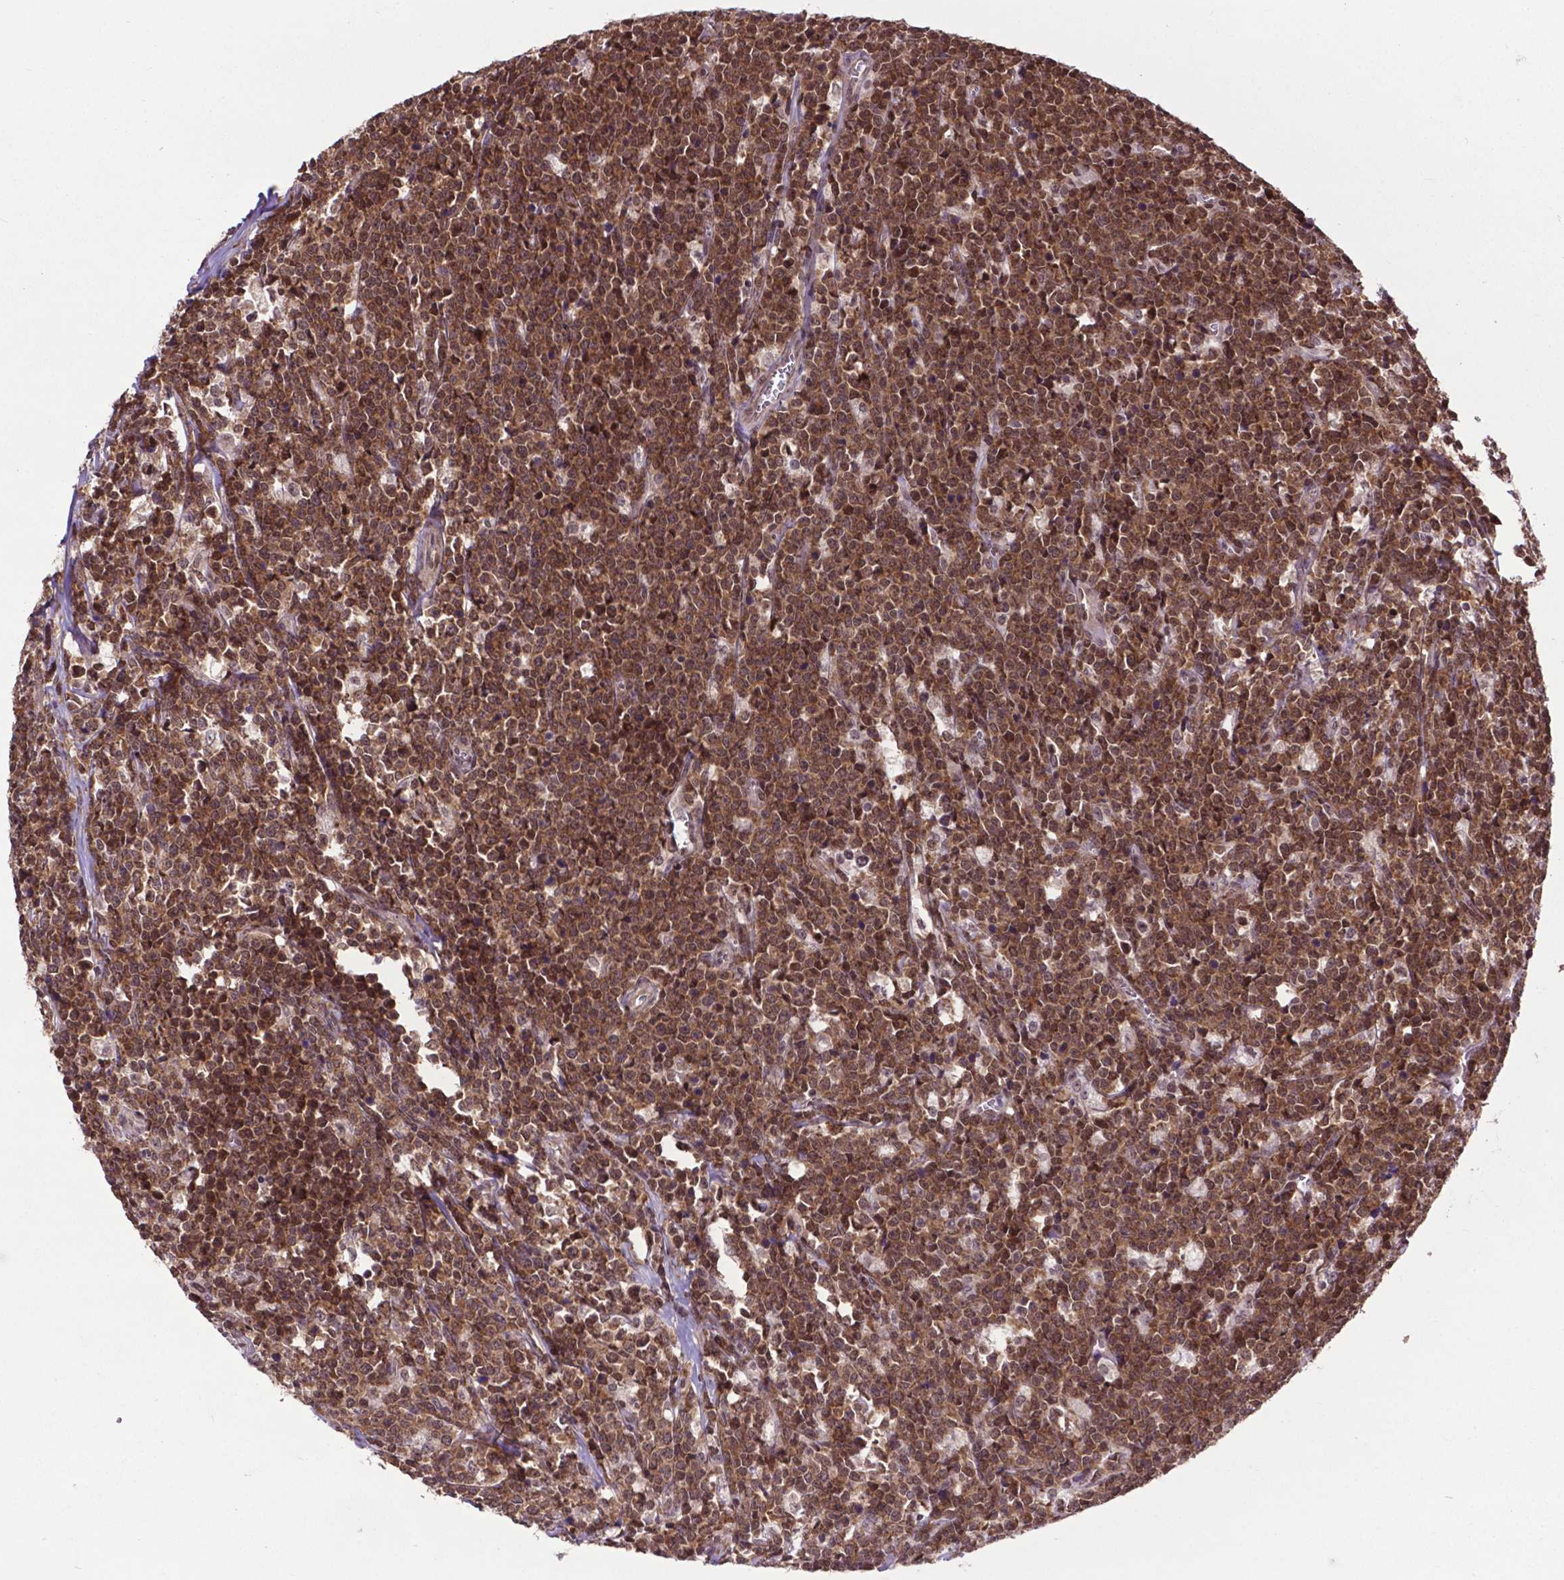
{"staining": {"intensity": "moderate", "quantity": ">75%", "location": "cytoplasmic/membranous,nuclear"}, "tissue": "lymphoma", "cell_type": "Tumor cells", "image_type": "cancer", "snomed": [{"axis": "morphology", "description": "Malignant lymphoma, non-Hodgkin's type, High grade"}, {"axis": "topography", "description": "Small intestine"}], "caption": "Protein expression analysis of human lymphoma reveals moderate cytoplasmic/membranous and nuclear expression in about >75% of tumor cells. The staining was performed using DAB, with brown indicating positive protein expression. Nuclei are stained blue with hematoxylin.", "gene": "FAF1", "patient": {"sex": "female", "age": 56}}